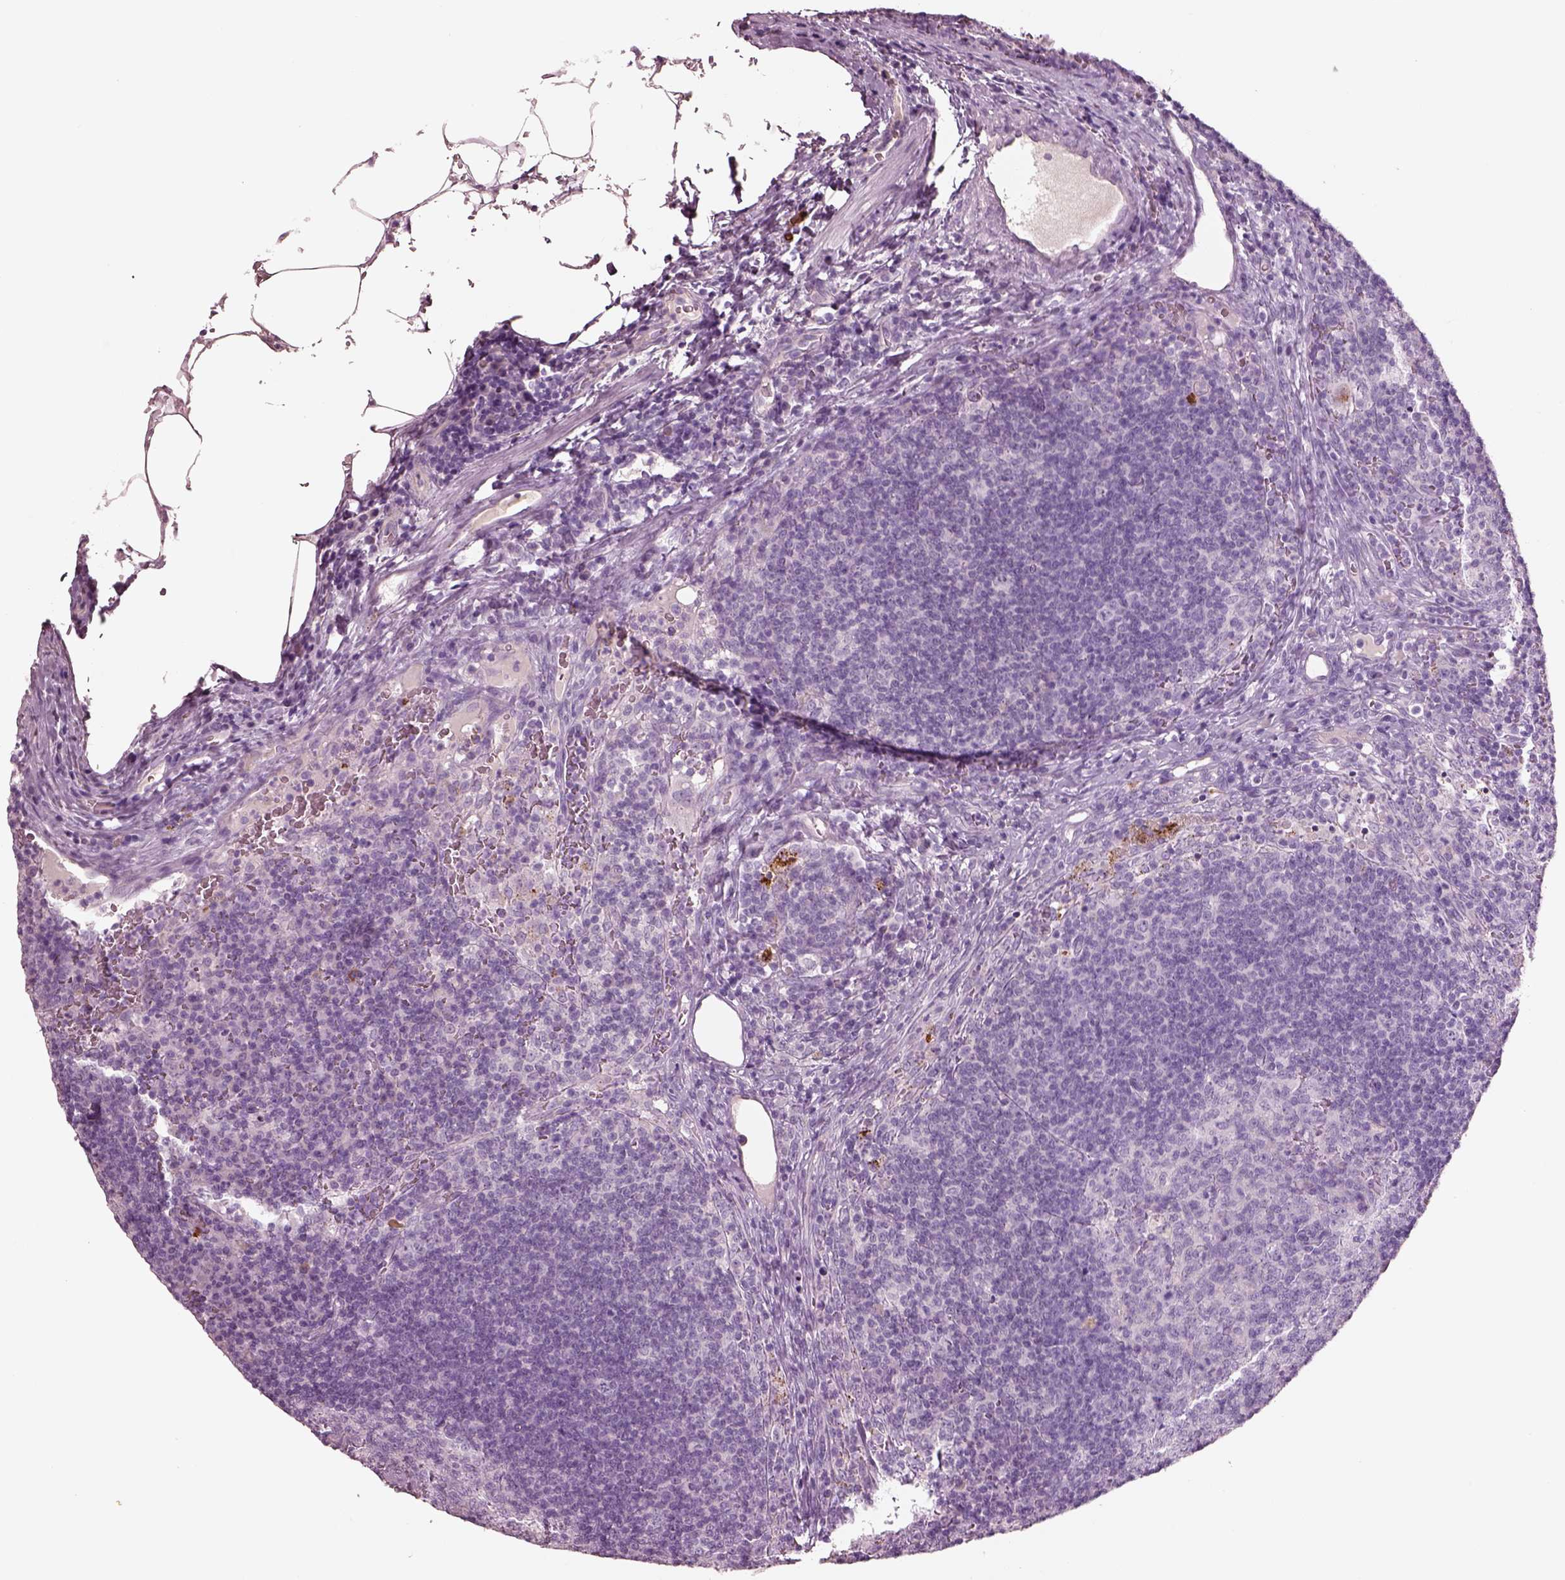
{"staining": {"intensity": "negative", "quantity": "none", "location": "none"}, "tissue": "lymph node", "cell_type": "Germinal center cells", "image_type": "normal", "snomed": [{"axis": "morphology", "description": "Normal tissue, NOS"}, {"axis": "topography", "description": "Lymph node"}], "caption": "This is a micrograph of IHC staining of normal lymph node, which shows no staining in germinal center cells. (Stains: DAB (3,3'-diaminobenzidine) IHC with hematoxylin counter stain, Microscopy: brightfield microscopy at high magnification).", "gene": "IGLL1", "patient": {"sex": "male", "age": 67}}